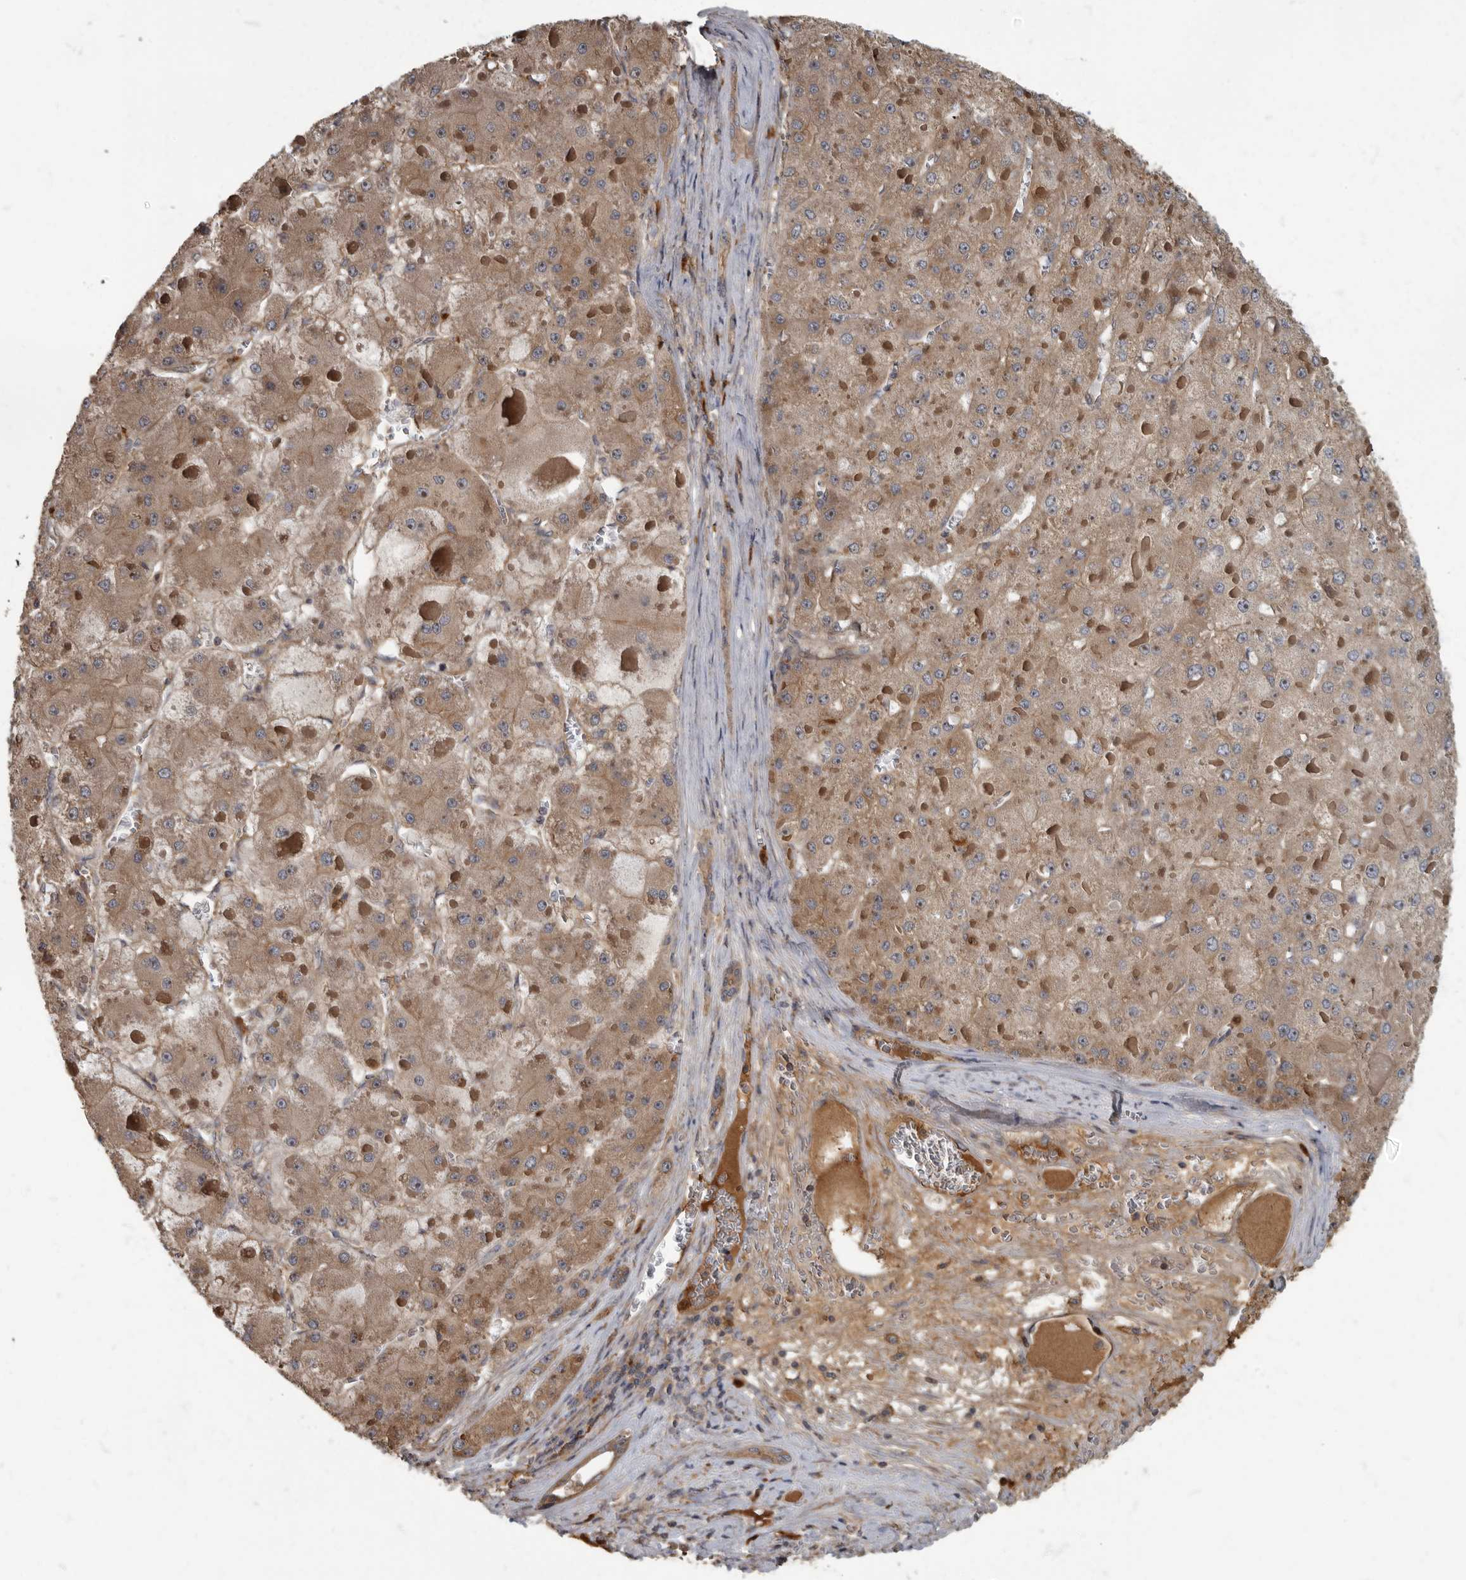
{"staining": {"intensity": "moderate", "quantity": ">75%", "location": "cytoplasmic/membranous"}, "tissue": "liver cancer", "cell_type": "Tumor cells", "image_type": "cancer", "snomed": [{"axis": "morphology", "description": "Carcinoma, Hepatocellular, NOS"}, {"axis": "topography", "description": "Liver"}], "caption": "IHC (DAB (3,3'-diaminobenzidine)) staining of human liver cancer reveals moderate cytoplasmic/membranous protein expression in approximately >75% of tumor cells.", "gene": "DAAM1", "patient": {"sex": "female", "age": 73}}